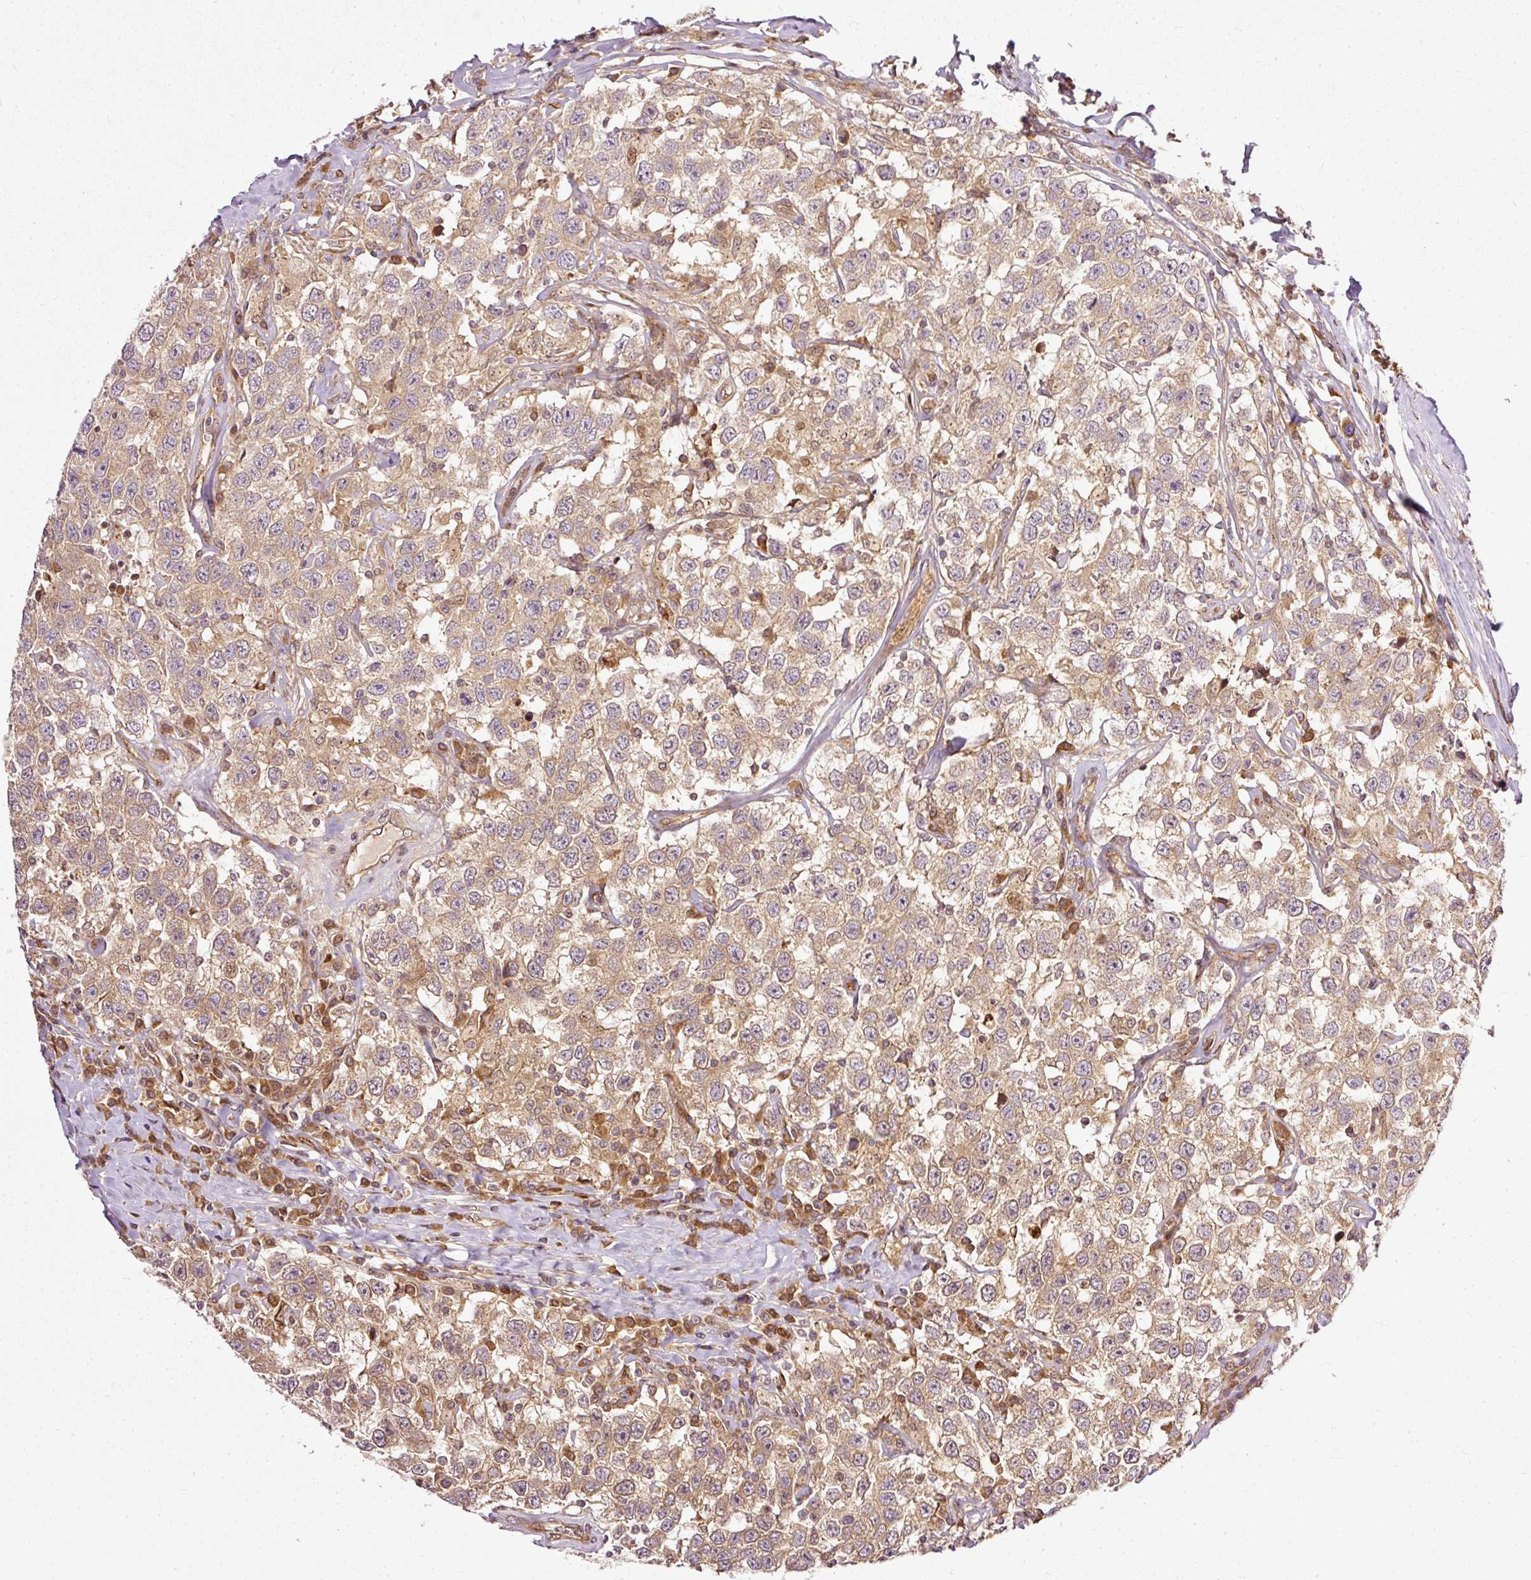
{"staining": {"intensity": "moderate", "quantity": ">75%", "location": "cytoplasmic/membranous"}, "tissue": "testis cancer", "cell_type": "Tumor cells", "image_type": "cancer", "snomed": [{"axis": "morphology", "description": "Seminoma, NOS"}, {"axis": "topography", "description": "Testis"}], "caption": "A micrograph showing moderate cytoplasmic/membranous staining in about >75% of tumor cells in testis seminoma, as visualized by brown immunohistochemical staining.", "gene": "MIF4GD", "patient": {"sex": "male", "age": 41}}